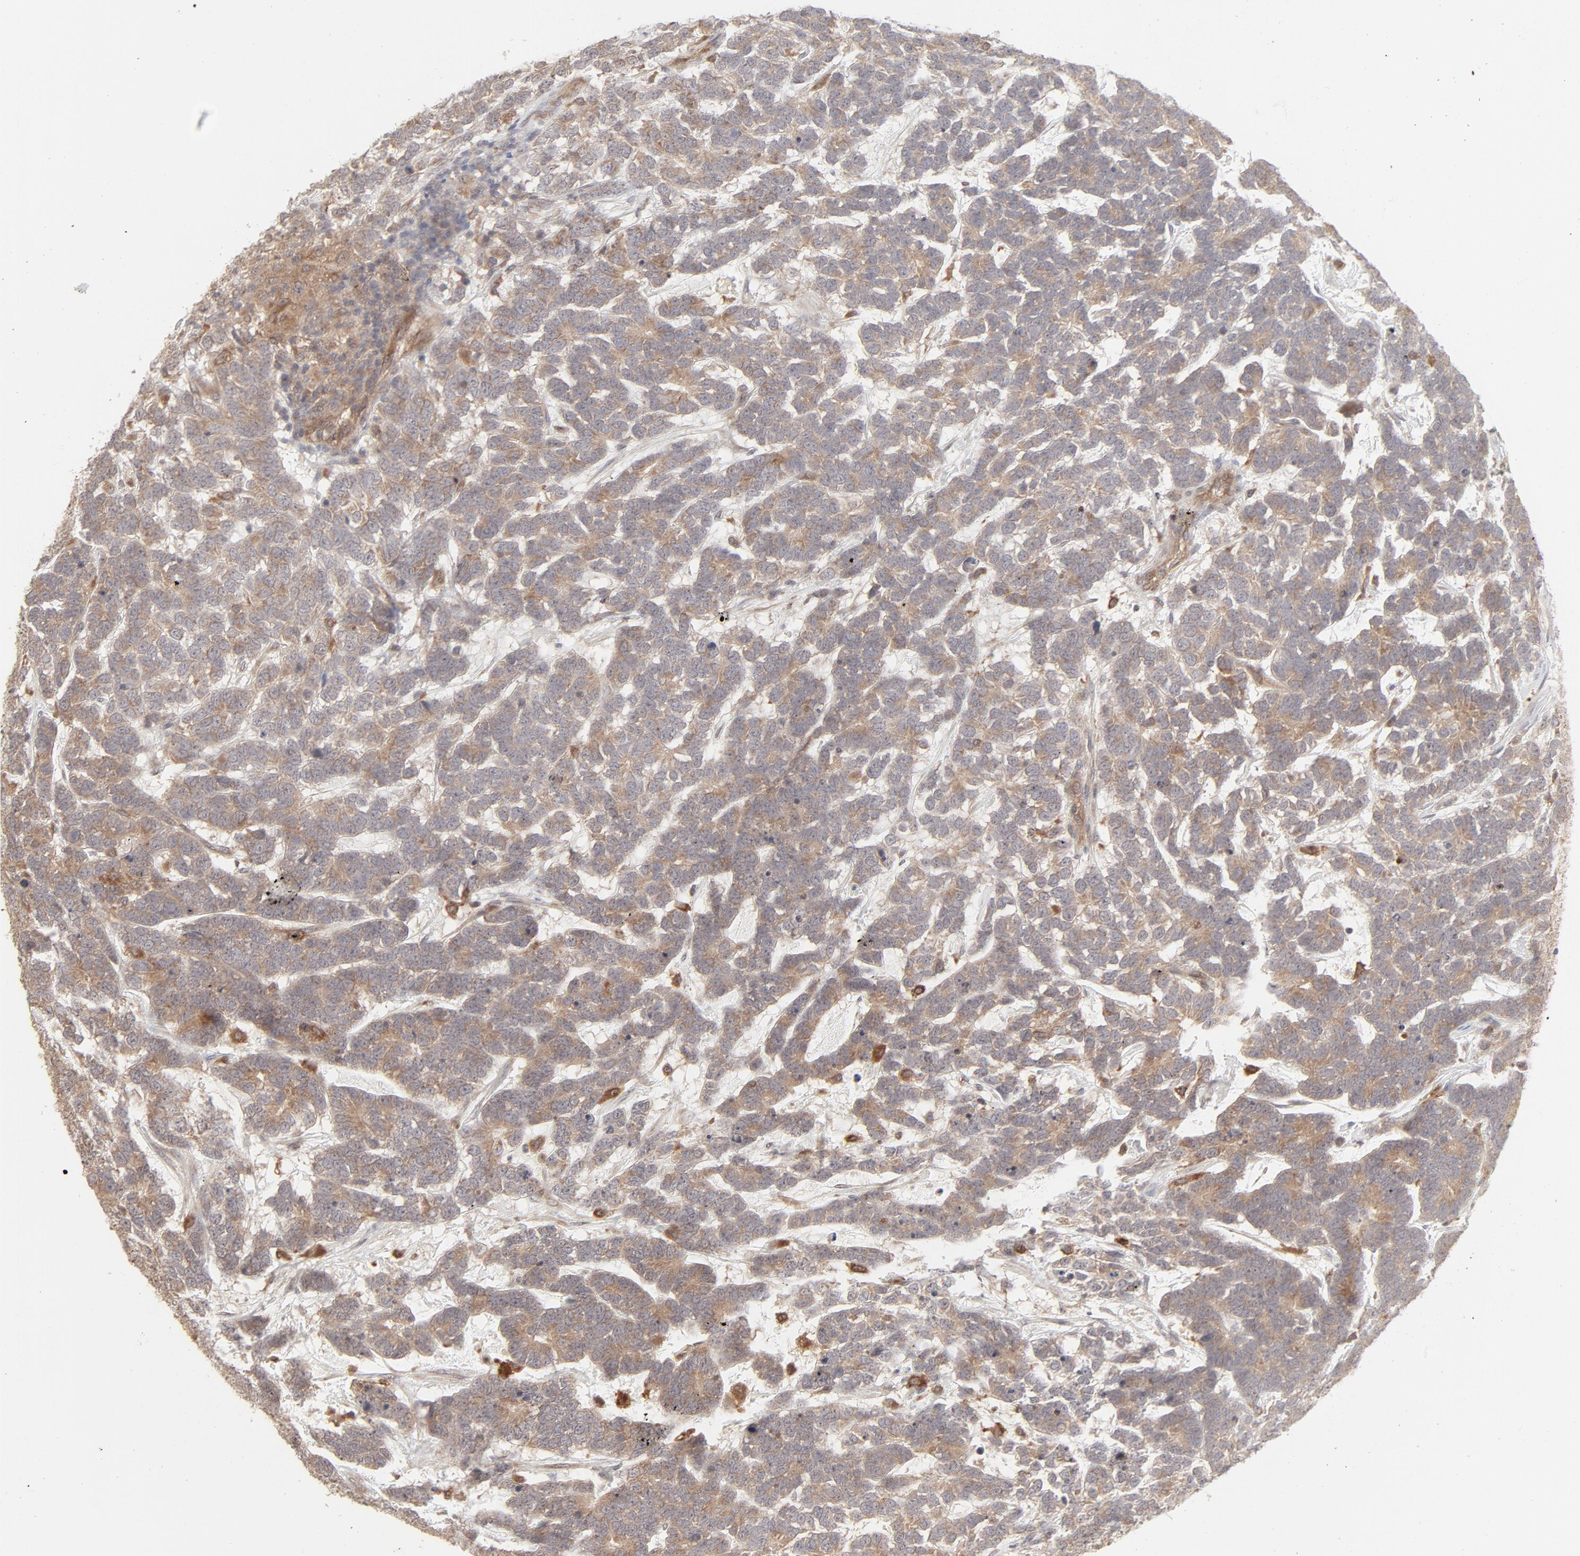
{"staining": {"intensity": "moderate", "quantity": ">75%", "location": "cytoplasmic/membranous"}, "tissue": "testis cancer", "cell_type": "Tumor cells", "image_type": "cancer", "snomed": [{"axis": "morphology", "description": "Carcinoma, Embryonal, NOS"}, {"axis": "topography", "description": "Testis"}], "caption": "IHC image of testis embryonal carcinoma stained for a protein (brown), which displays medium levels of moderate cytoplasmic/membranous positivity in about >75% of tumor cells.", "gene": "RAB5C", "patient": {"sex": "male", "age": 26}}